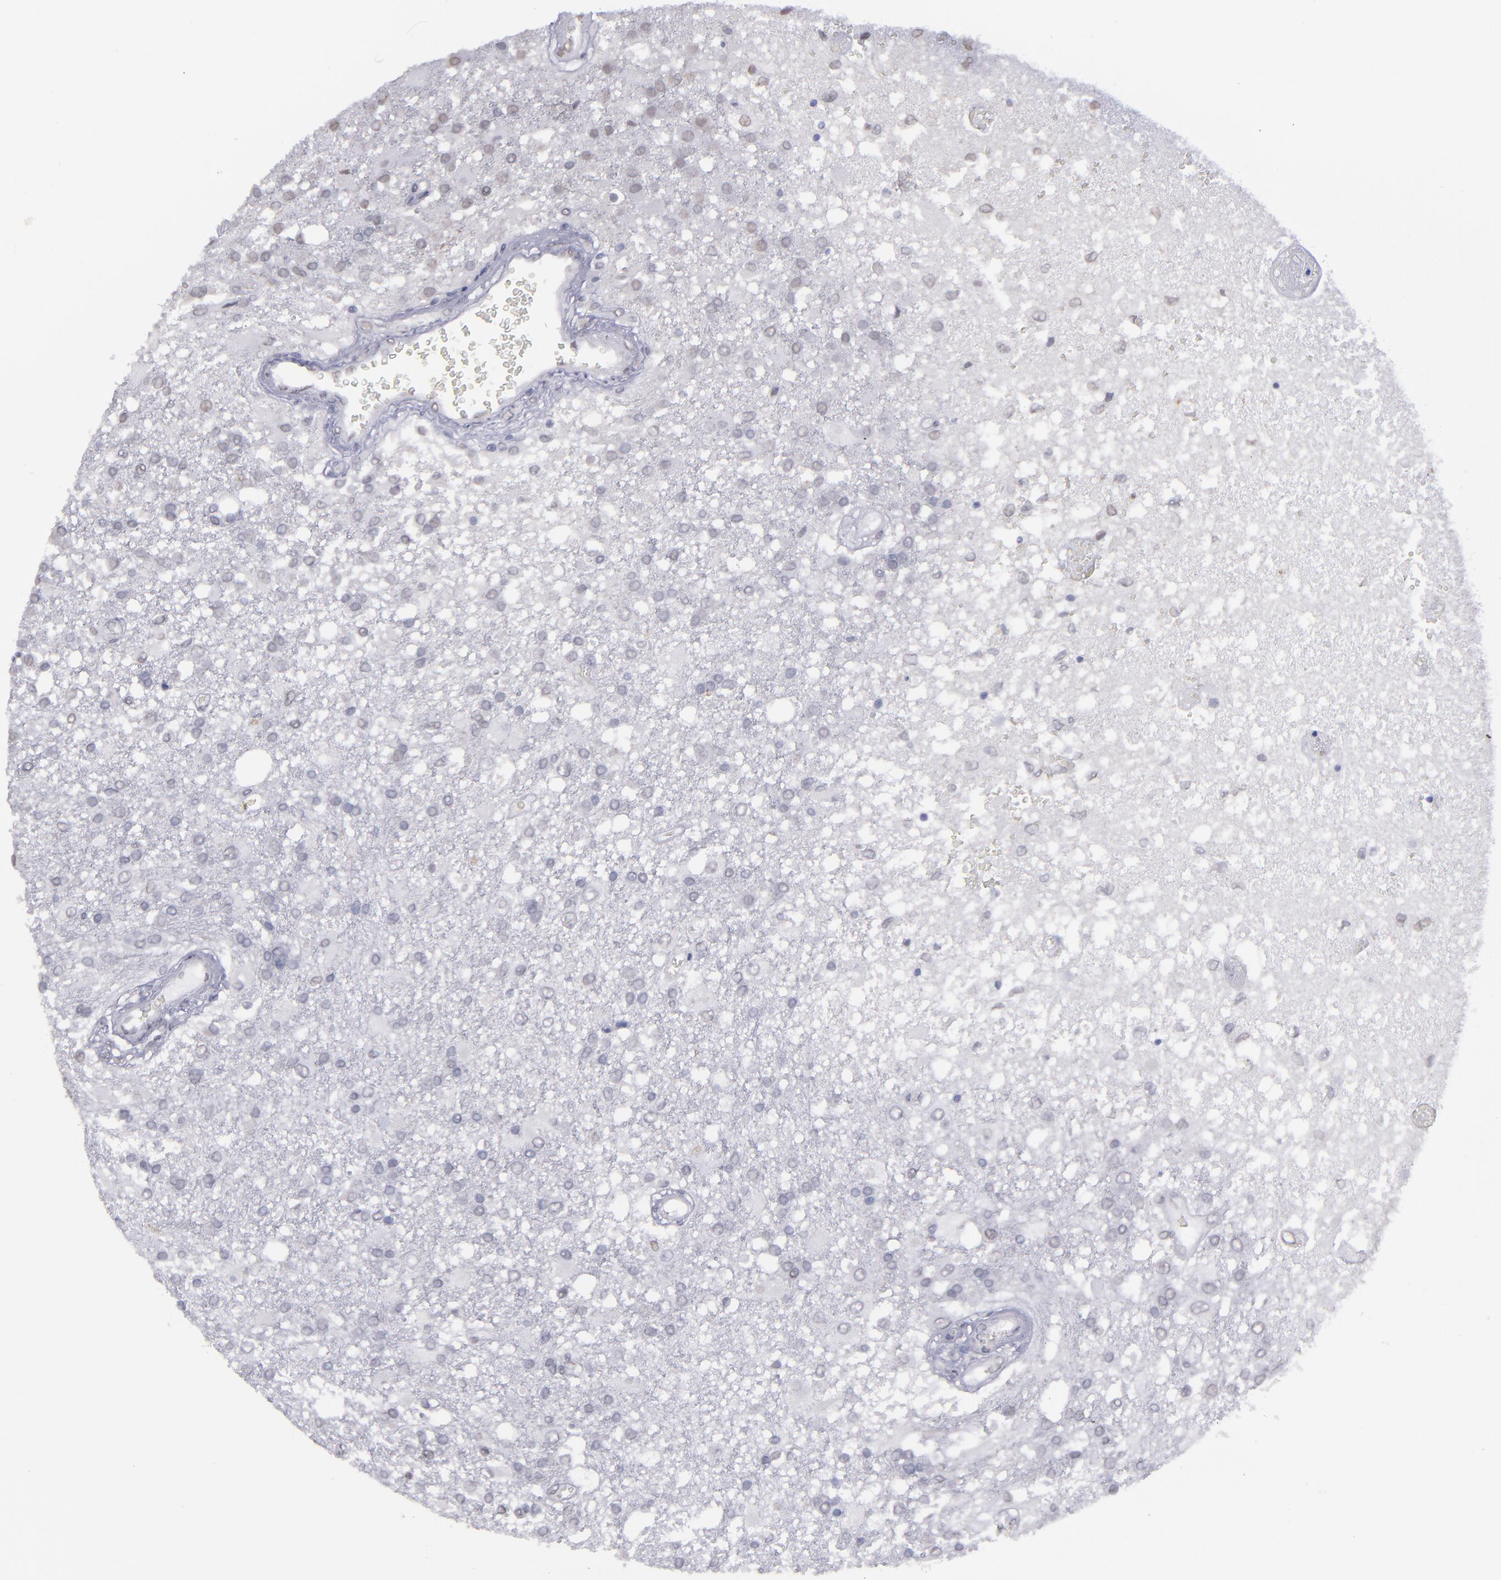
{"staining": {"intensity": "weak", "quantity": "<25%", "location": "nuclear"}, "tissue": "glioma", "cell_type": "Tumor cells", "image_type": "cancer", "snomed": [{"axis": "morphology", "description": "Glioma, malignant, High grade"}, {"axis": "topography", "description": "Cerebral cortex"}], "caption": "Malignant glioma (high-grade) was stained to show a protein in brown. There is no significant positivity in tumor cells. (Stains: DAB immunohistochemistry with hematoxylin counter stain, Microscopy: brightfield microscopy at high magnification).", "gene": "IRF4", "patient": {"sex": "male", "age": 79}}